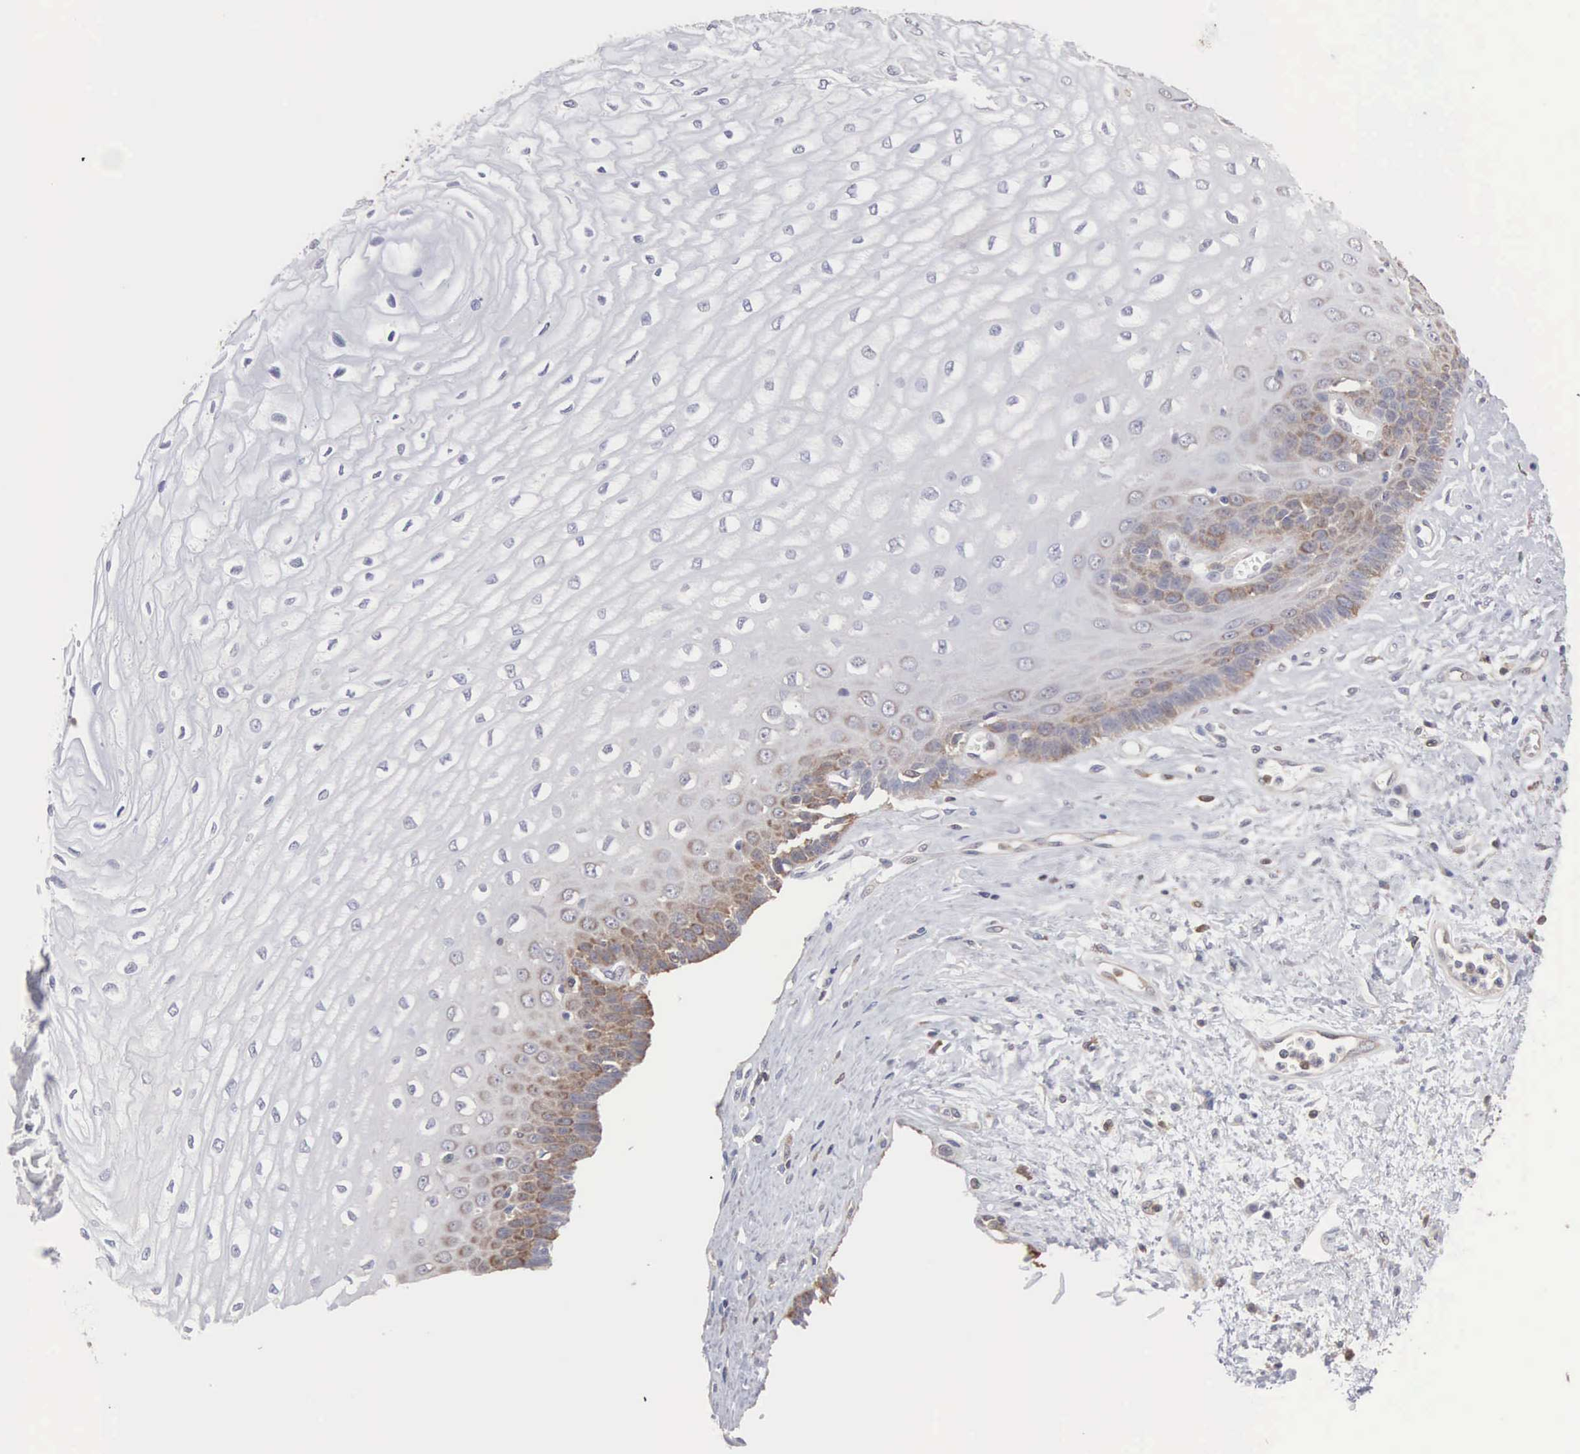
{"staining": {"intensity": "moderate", "quantity": "<25%", "location": "cytoplasmic/membranous"}, "tissue": "esophagus", "cell_type": "Squamous epithelial cells", "image_type": "normal", "snomed": [{"axis": "morphology", "description": "Normal tissue, NOS"}, {"axis": "topography", "description": "Esophagus"}], "caption": "The immunohistochemical stain shows moderate cytoplasmic/membranous staining in squamous epithelial cells of unremarkable esophagus.", "gene": "MTHFD1", "patient": {"sex": "male", "age": 65}}